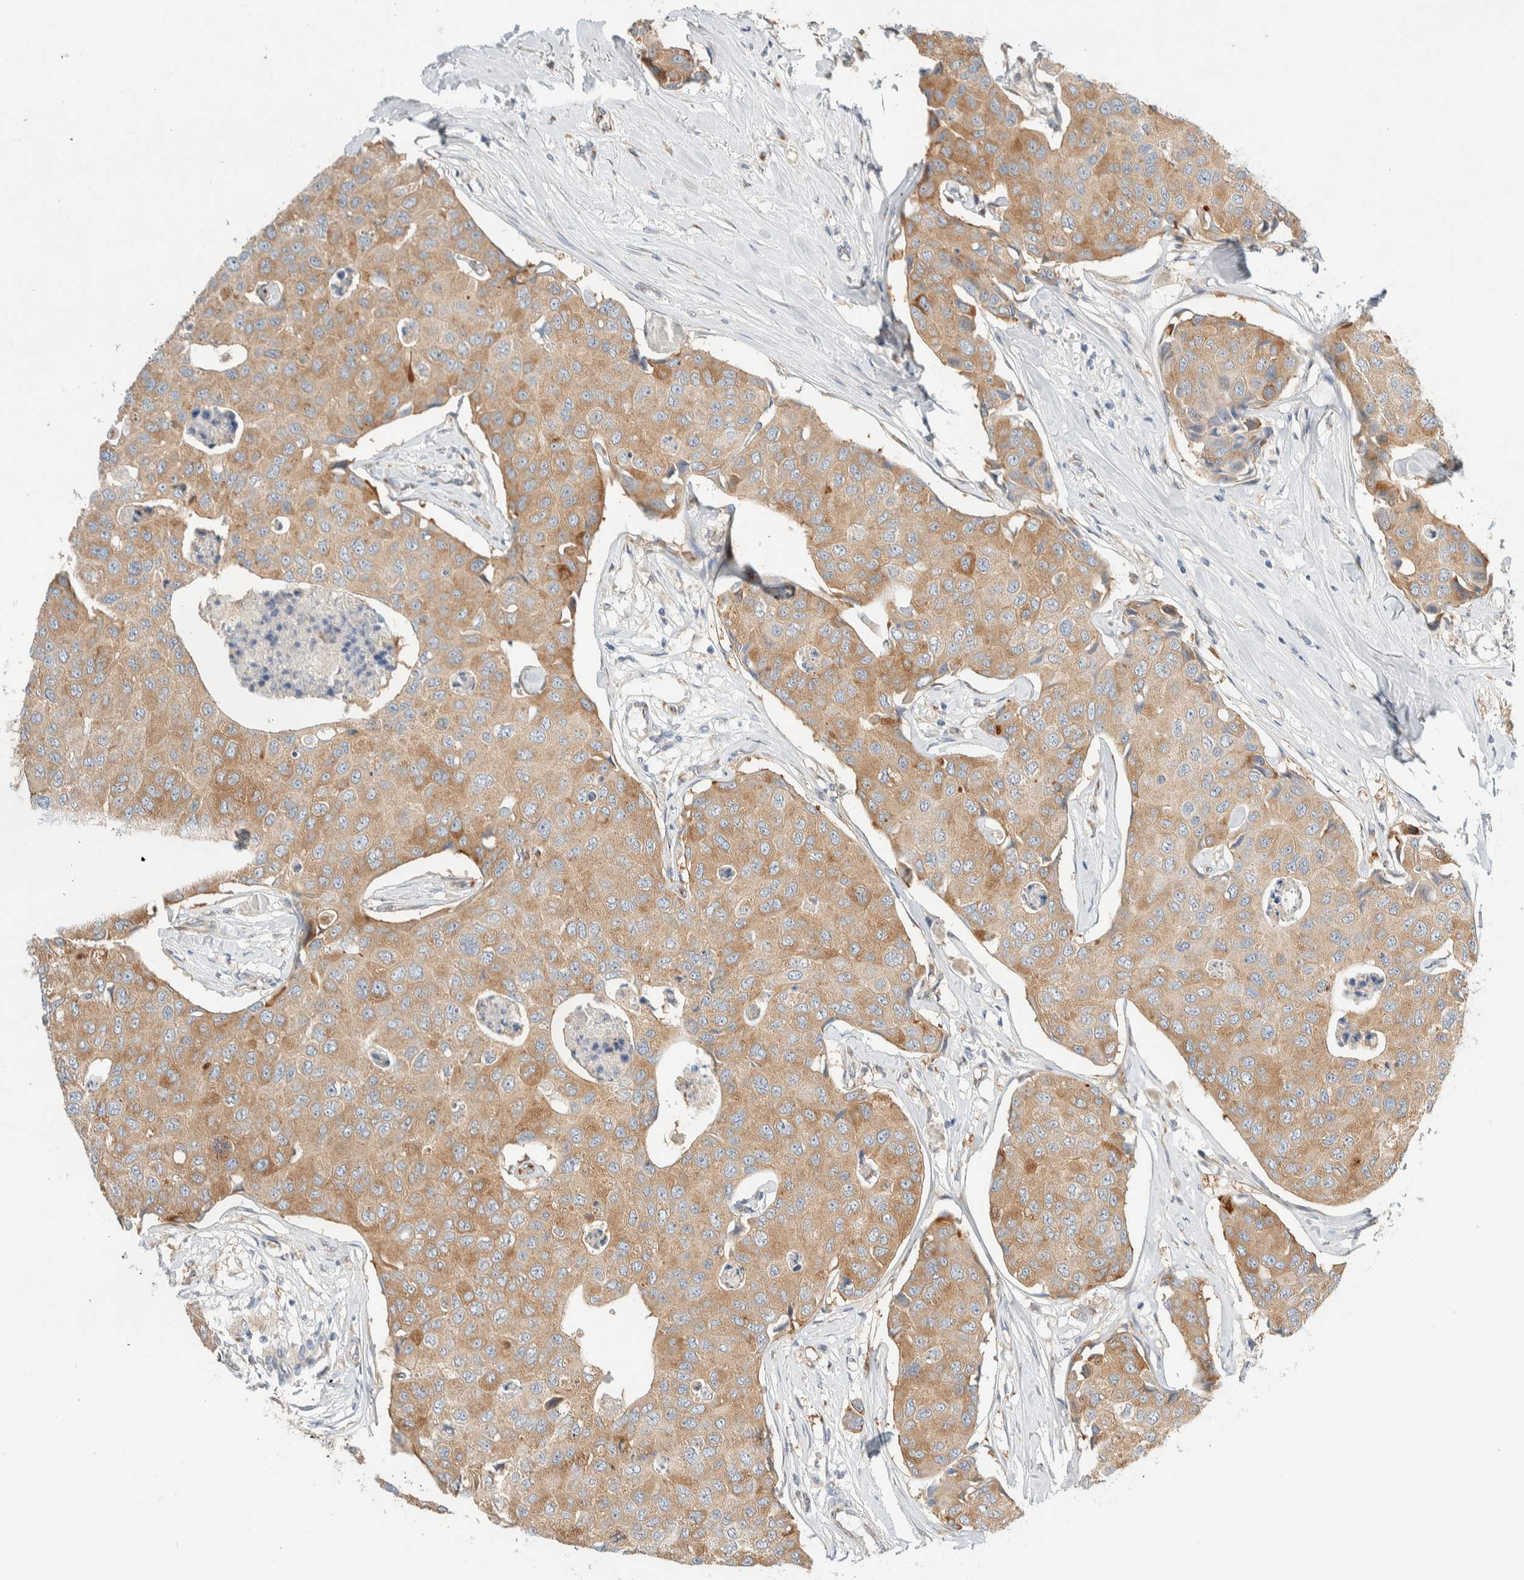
{"staining": {"intensity": "moderate", "quantity": ">75%", "location": "cytoplasmic/membranous"}, "tissue": "breast cancer", "cell_type": "Tumor cells", "image_type": "cancer", "snomed": [{"axis": "morphology", "description": "Duct carcinoma"}, {"axis": "topography", "description": "Breast"}], "caption": "Protein expression analysis of breast infiltrating ductal carcinoma exhibits moderate cytoplasmic/membranous staining in about >75% of tumor cells.", "gene": "TMEM184B", "patient": {"sex": "female", "age": 80}}